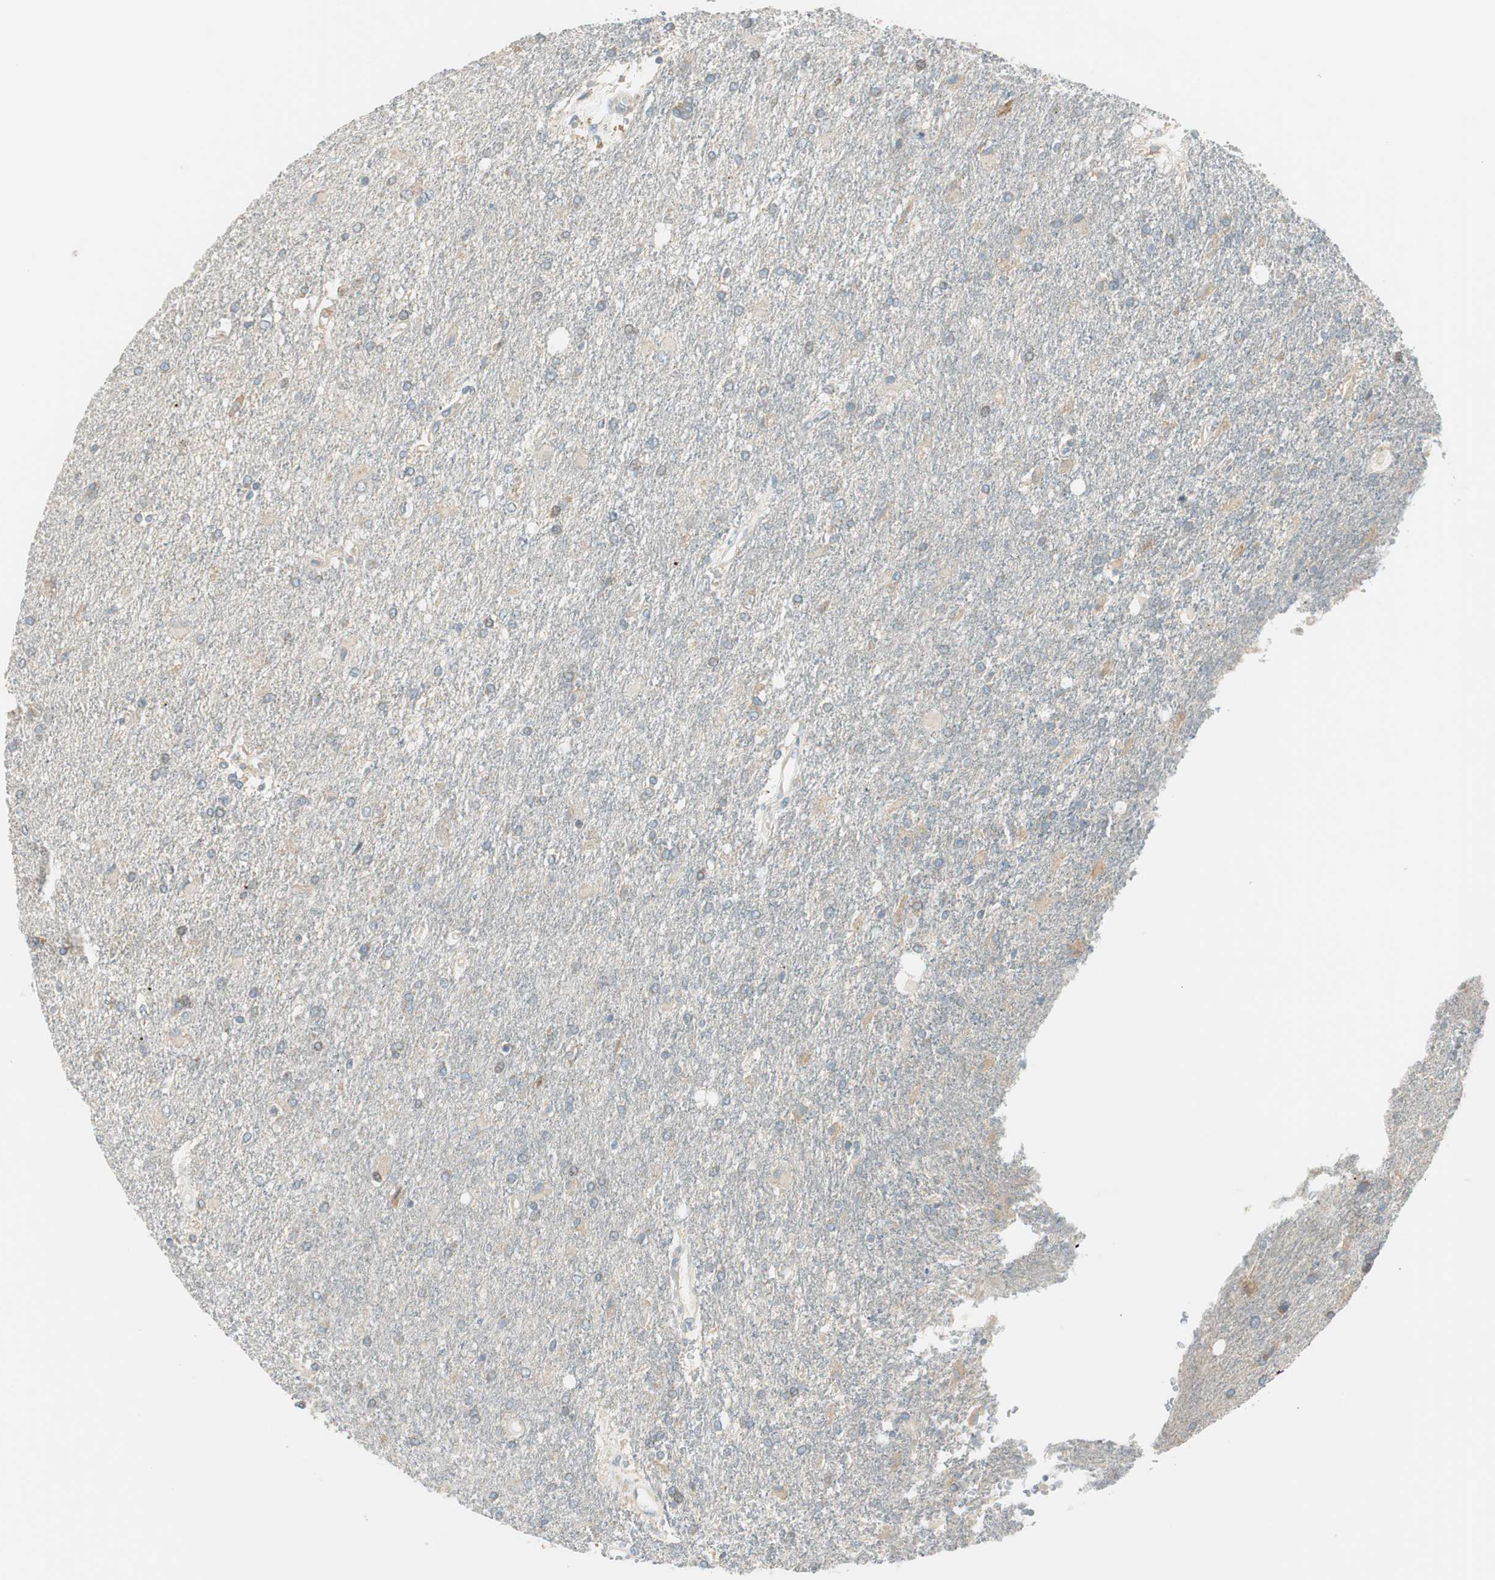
{"staining": {"intensity": "negative", "quantity": "none", "location": "none"}, "tissue": "glioma", "cell_type": "Tumor cells", "image_type": "cancer", "snomed": [{"axis": "morphology", "description": "Glioma, malignant, High grade"}, {"axis": "topography", "description": "Brain"}], "caption": "An image of human glioma is negative for staining in tumor cells.", "gene": "TACR3", "patient": {"sex": "male", "age": 71}}